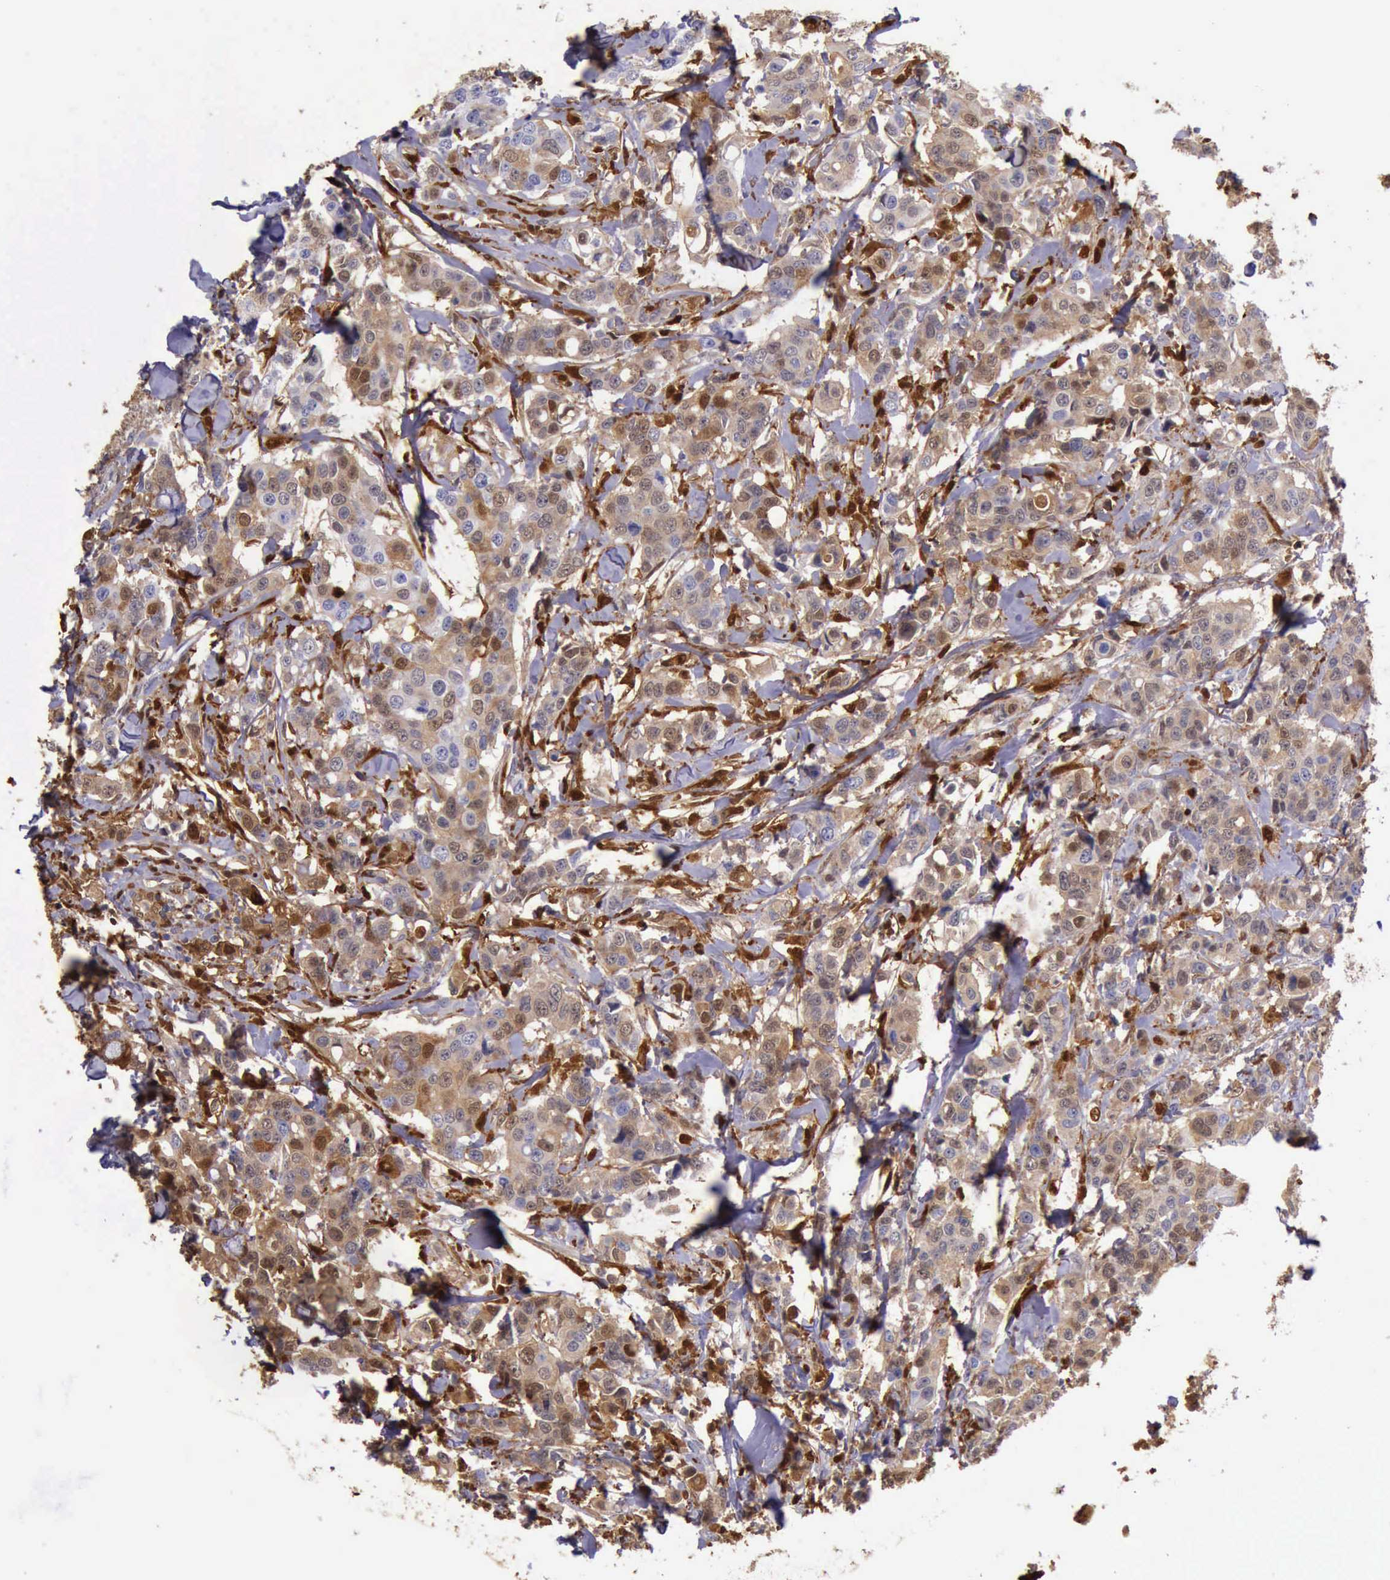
{"staining": {"intensity": "strong", "quantity": "25%-75%", "location": "cytoplasmic/membranous,nuclear"}, "tissue": "breast cancer", "cell_type": "Tumor cells", "image_type": "cancer", "snomed": [{"axis": "morphology", "description": "Duct carcinoma"}, {"axis": "topography", "description": "Breast"}], "caption": "The immunohistochemical stain highlights strong cytoplasmic/membranous and nuclear staining in tumor cells of breast cancer (intraductal carcinoma) tissue.", "gene": "TYMP", "patient": {"sex": "female", "age": 27}}